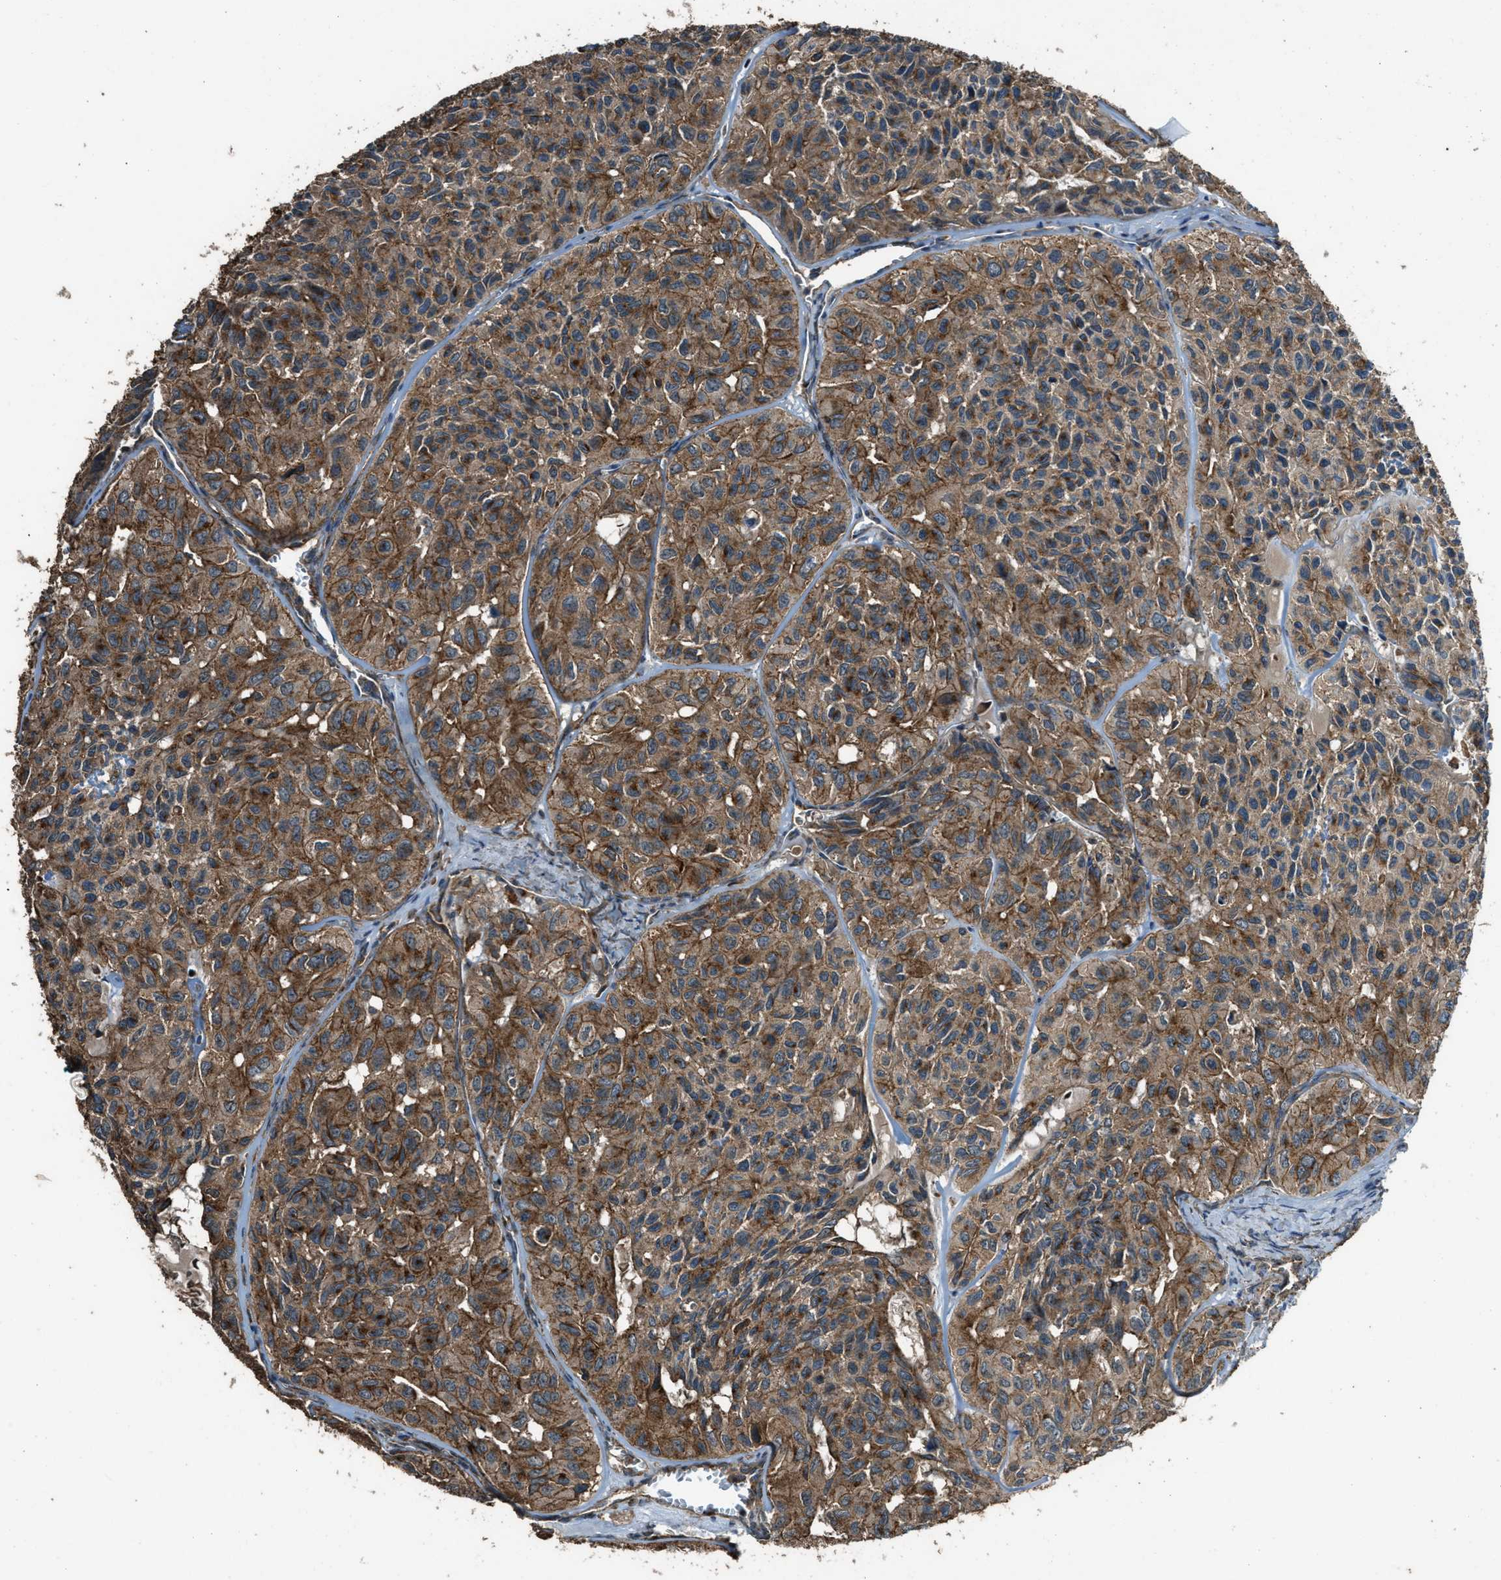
{"staining": {"intensity": "moderate", "quantity": ">75%", "location": "cytoplasmic/membranous"}, "tissue": "head and neck cancer", "cell_type": "Tumor cells", "image_type": "cancer", "snomed": [{"axis": "morphology", "description": "Adenocarcinoma, NOS"}, {"axis": "topography", "description": "Salivary gland, NOS"}, {"axis": "topography", "description": "Head-Neck"}], "caption": "Protein expression analysis of human head and neck cancer (adenocarcinoma) reveals moderate cytoplasmic/membranous staining in approximately >75% of tumor cells.", "gene": "MAP3K8", "patient": {"sex": "female", "age": 76}}